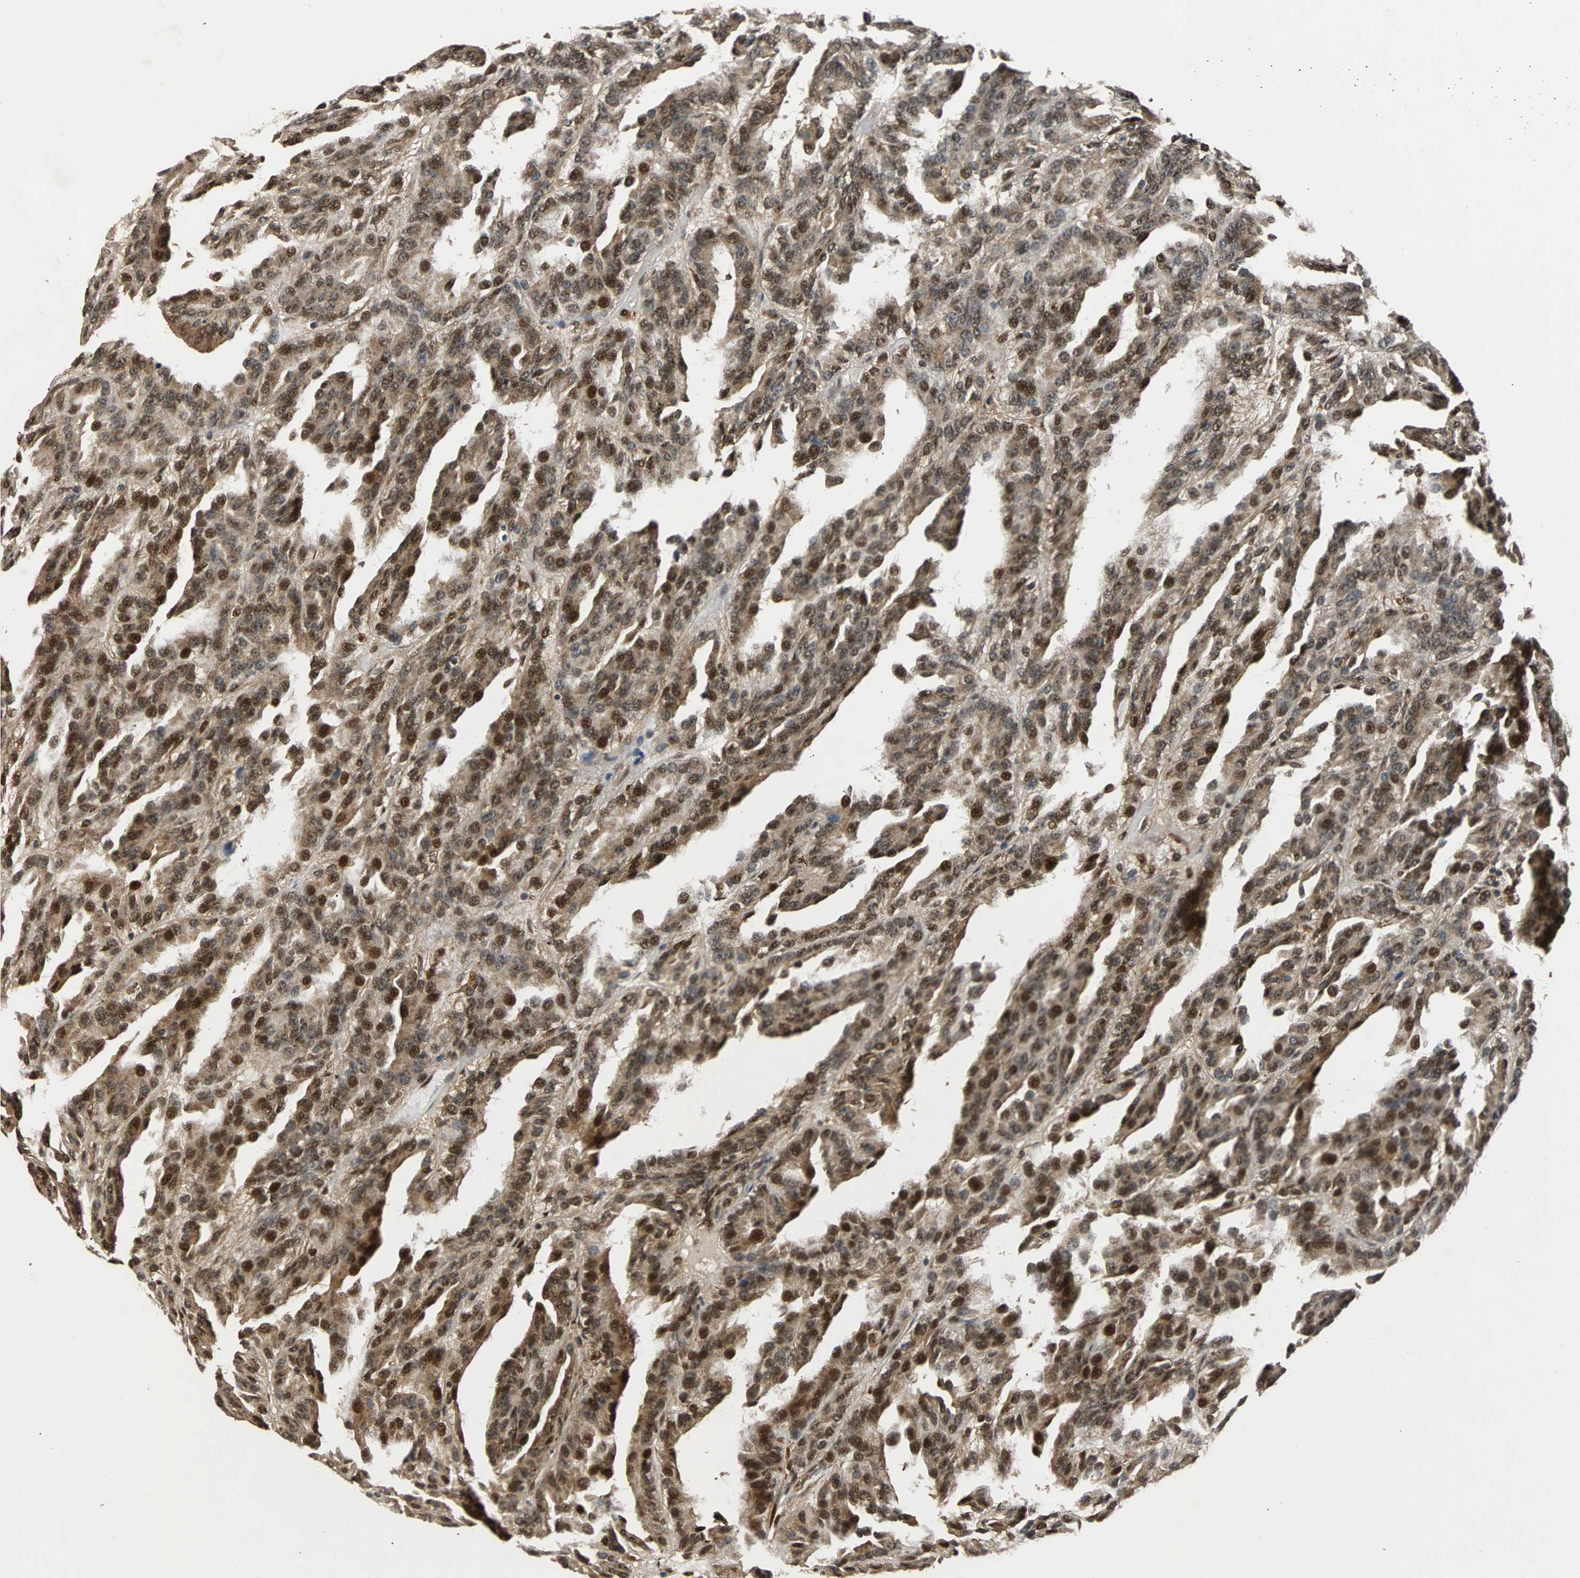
{"staining": {"intensity": "strong", "quantity": ">75%", "location": "cytoplasmic/membranous,nuclear"}, "tissue": "renal cancer", "cell_type": "Tumor cells", "image_type": "cancer", "snomed": [{"axis": "morphology", "description": "Adenocarcinoma, NOS"}, {"axis": "topography", "description": "Kidney"}], "caption": "Approximately >75% of tumor cells in human adenocarcinoma (renal) display strong cytoplasmic/membranous and nuclear protein staining as visualized by brown immunohistochemical staining.", "gene": "USP31", "patient": {"sex": "male", "age": 46}}